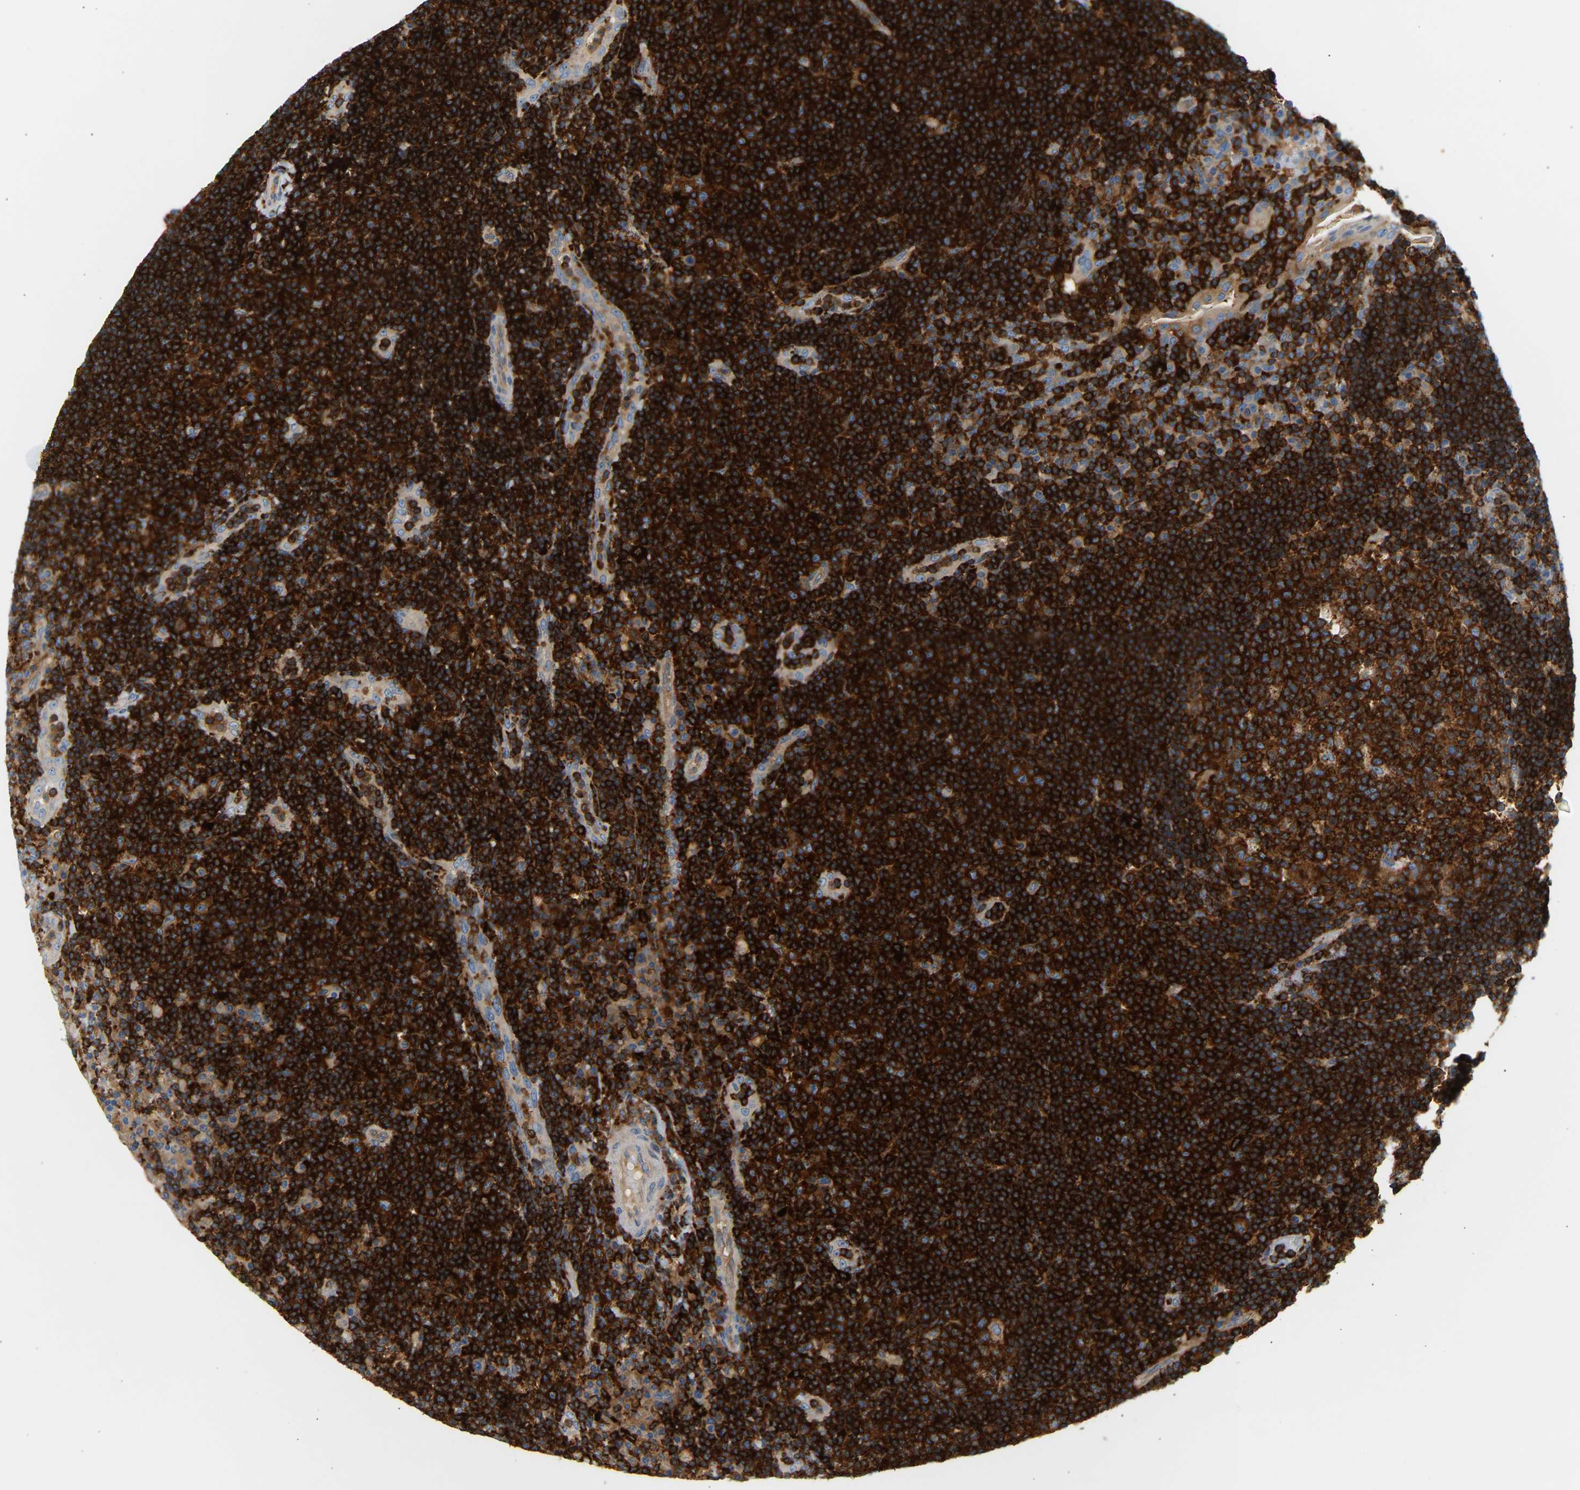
{"staining": {"intensity": "strong", "quantity": ">75%", "location": "cytoplasmic/membranous"}, "tissue": "tonsil", "cell_type": "Germinal center cells", "image_type": "normal", "snomed": [{"axis": "morphology", "description": "Normal tissue, NOS"}, {"axis": "topography", "description": "Tonsil"}], "caption": "Tonsil stained for a protein (brown) reveals strong cytoplasmic/membranous positive positivity in approximately >75% of germinal center cells.", "gene": "FNBP1", "patient": {"sex": "female", "age": 40}}